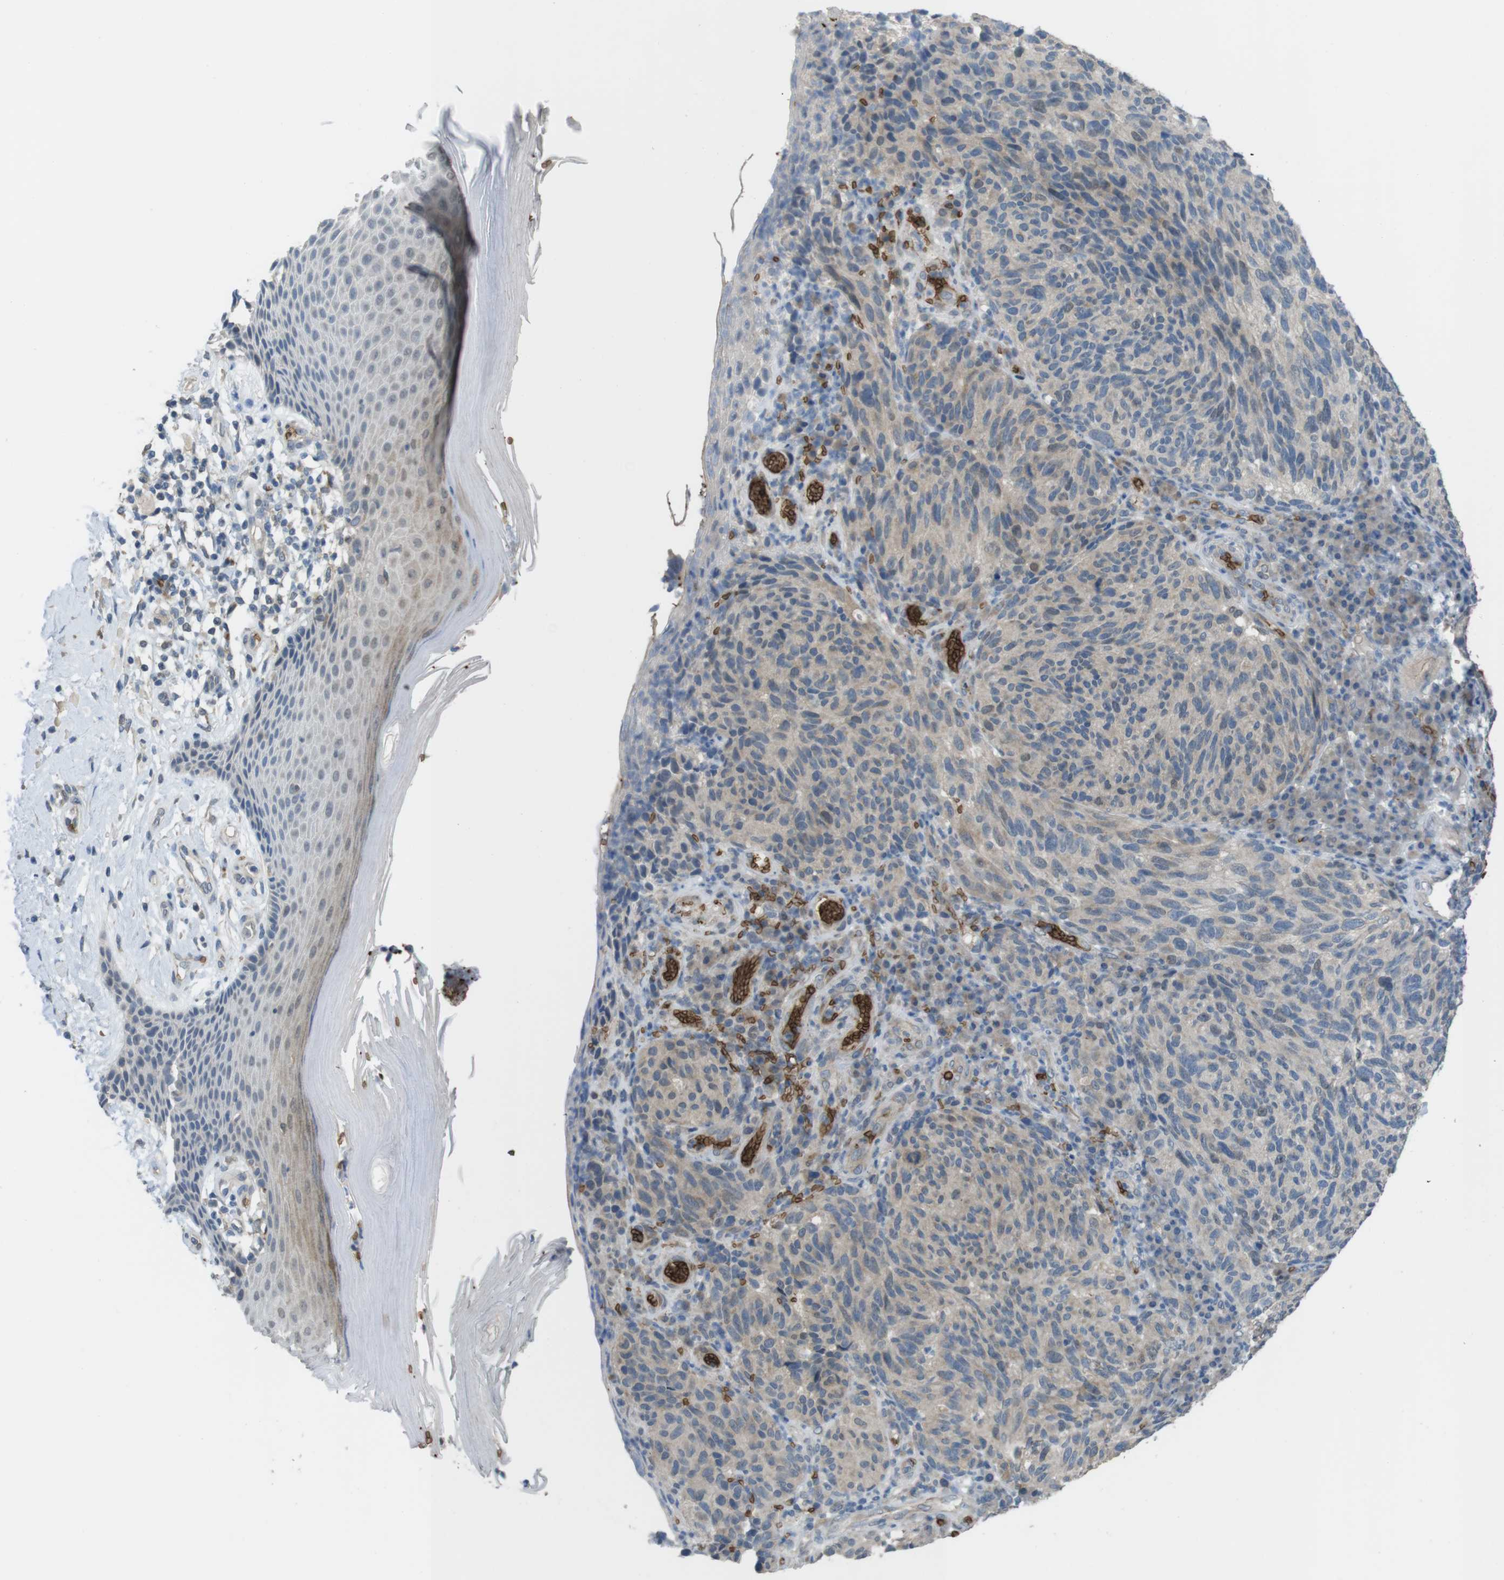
{"staining": {"intensity": "weak", "quantity": "25%-75%", "location": "cytoplasmic/membranous"}, "tissue": "melanoma", "cell_type": "Tumor cells", "image_type": "cancer", "snomed": [{"axis": "morphology", "description": "Malignant melanoma, NOS"}, {"axis": "topography", "description": "Skin"}], "caption": "Weak cytoplasmic/membranous expression is present in about 25%-75% of tumor cells in malignant melanoma.", "gene": "GYPA", "patient": {"sex": "female", "age": 73}}